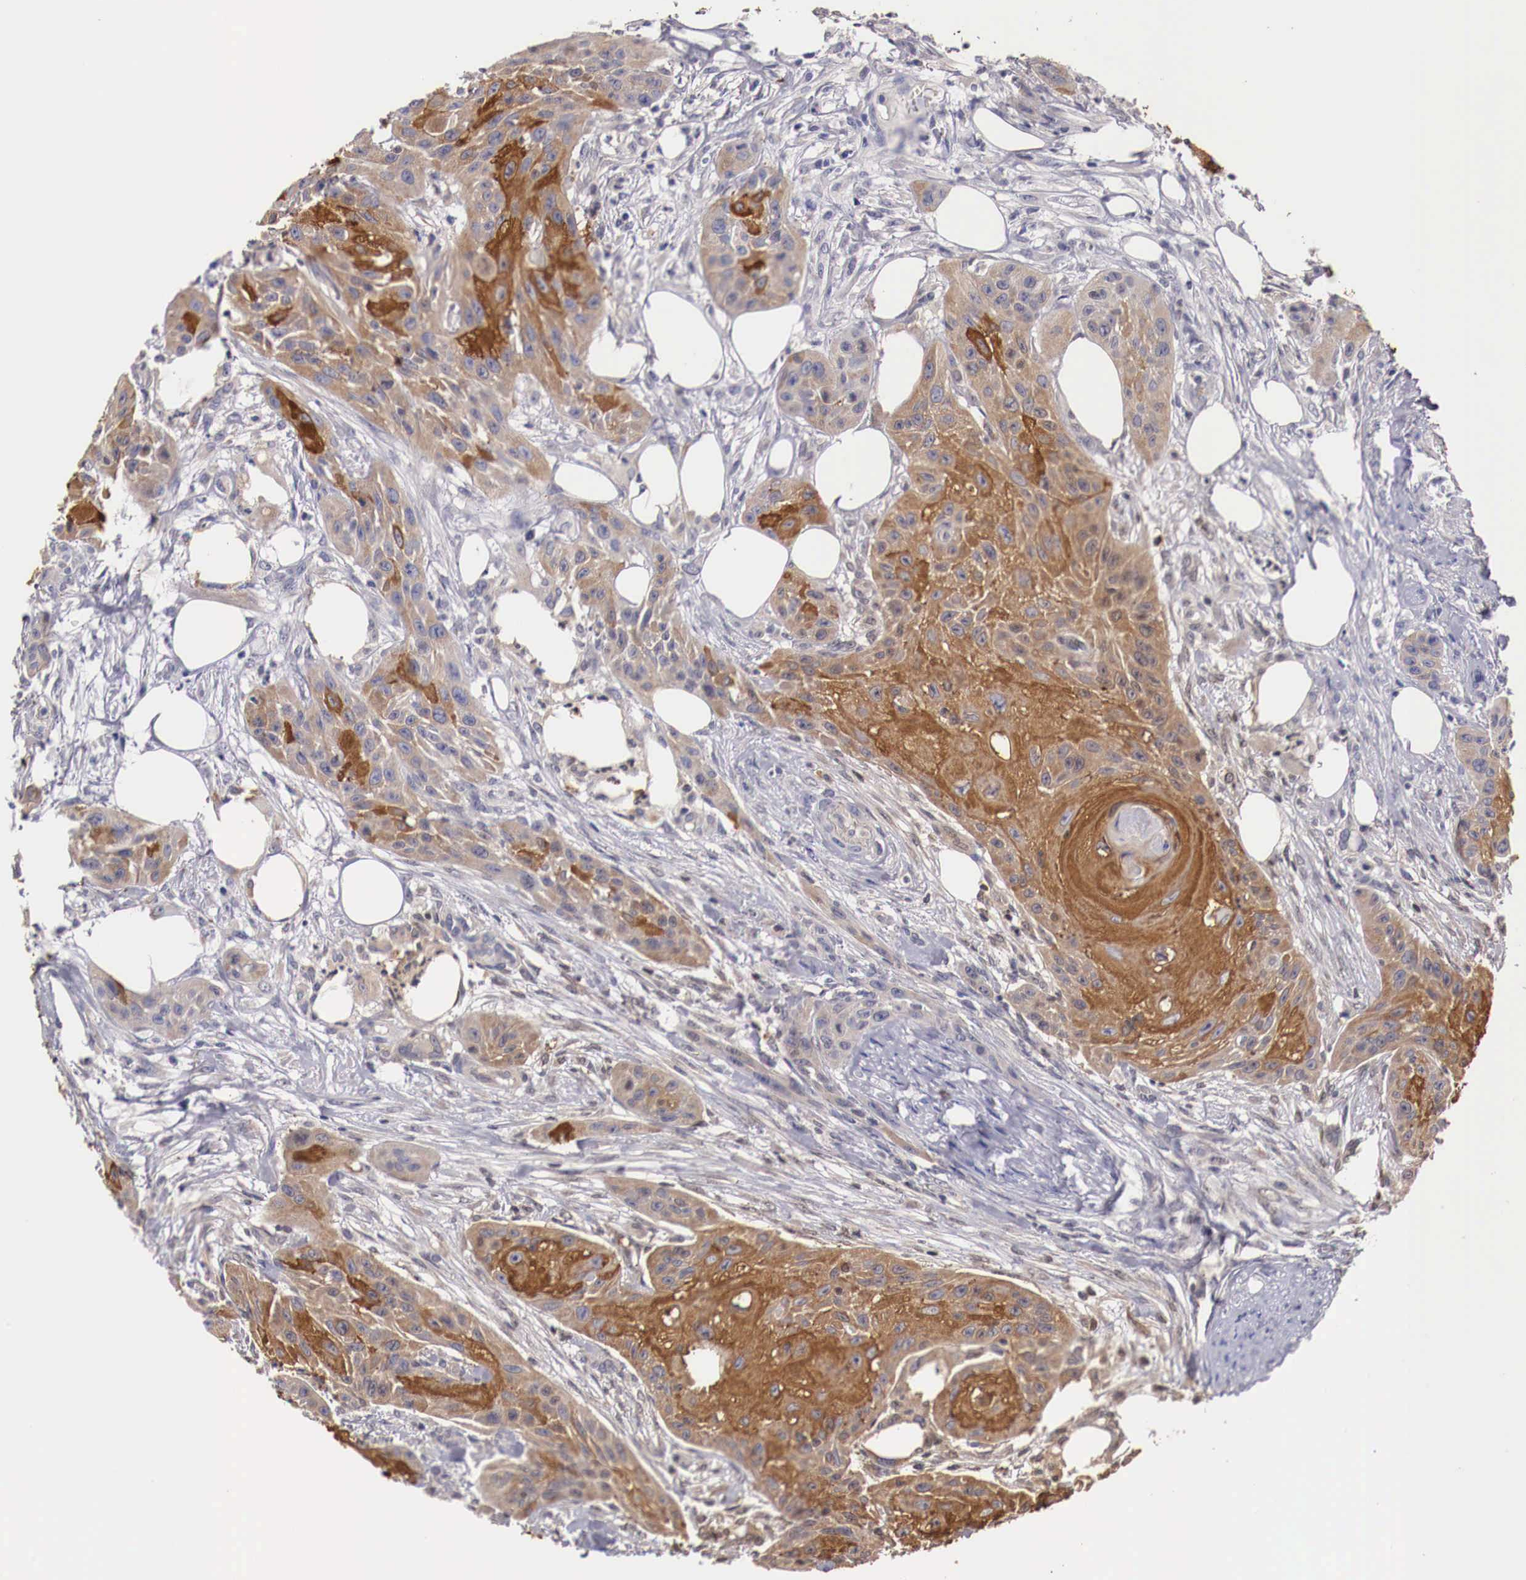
{"staining": {"intensity": "strong", "quantity": ">75%", "location": "cytoplasmic/membranous"}, "tissue": "skin cancer", "cell_type": "Tumor cells", "image_type": "cancer", "snomed": [{"axis": "morphology", "description": "Squamous cell carcinoma, NOS"}, {"axis": "topography", "description": "Skin"}], "caption": "Brown immunohistochemical staining in human squamous cell carcinoma (skin) exhibits strong cytoplasmic/membranous expression in about >75% of tumor cells.", "gene": "PITPNA", "patient": {"sex": "female", "age": 88}}